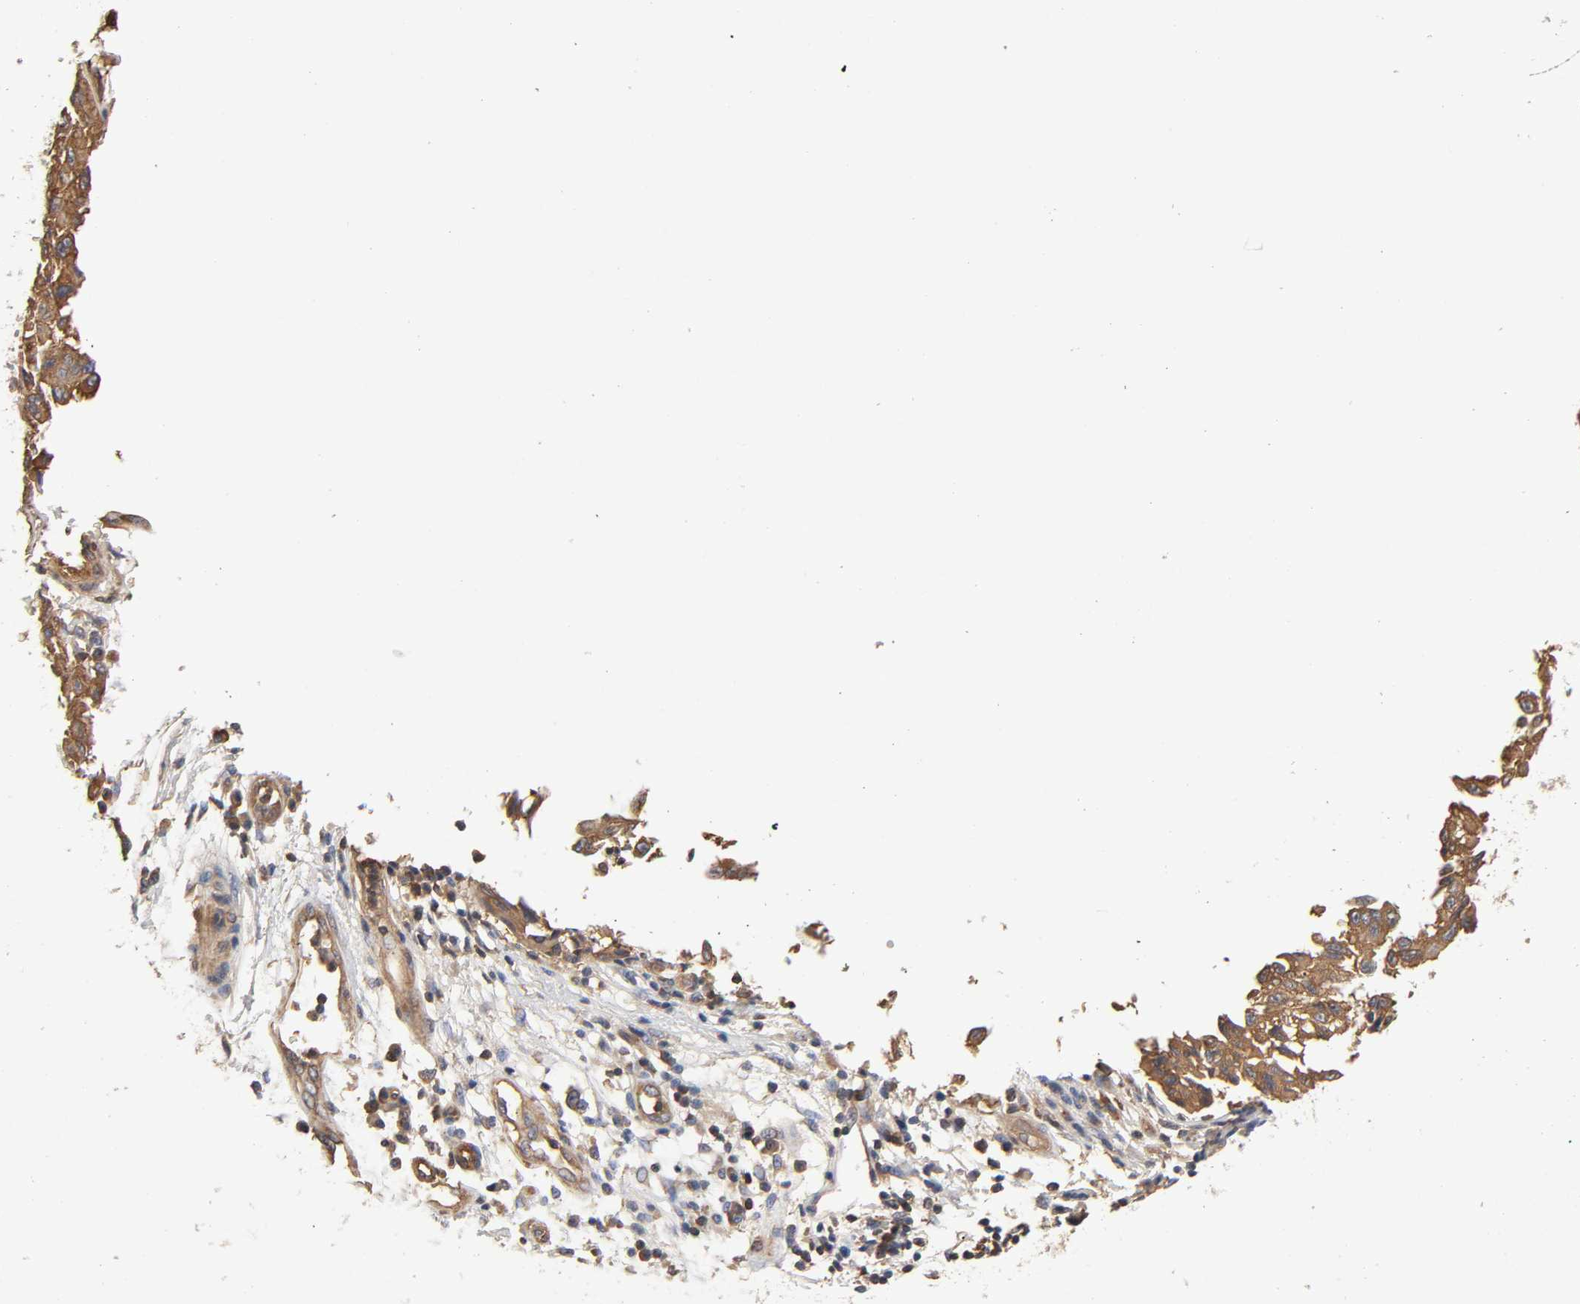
{"staining": {"intensity": "moderate", "quantity": ">75%", "location": "cytoplasmic/membranous"}, "tissue": "melanoma", "cell_type": "Tumor cells", "image_type": "cancer", "snomed": [{"axis": "morphology", "description": "Malignant melanoma, NOS"}, {"axis": "topography", "description": "Skin"}], "caption": "Melanoma tissue shows moderate cytoplasmic/membranous positivity in approximately >75% of tumor cells, visualized by immunohistochemistry. Immunohistochemistry (ihc) stains the protein of interest in brown and the nuclei are stained blue.", "gene": "LAMTOR2", "patient": {"sex": "male", "age": 30}}